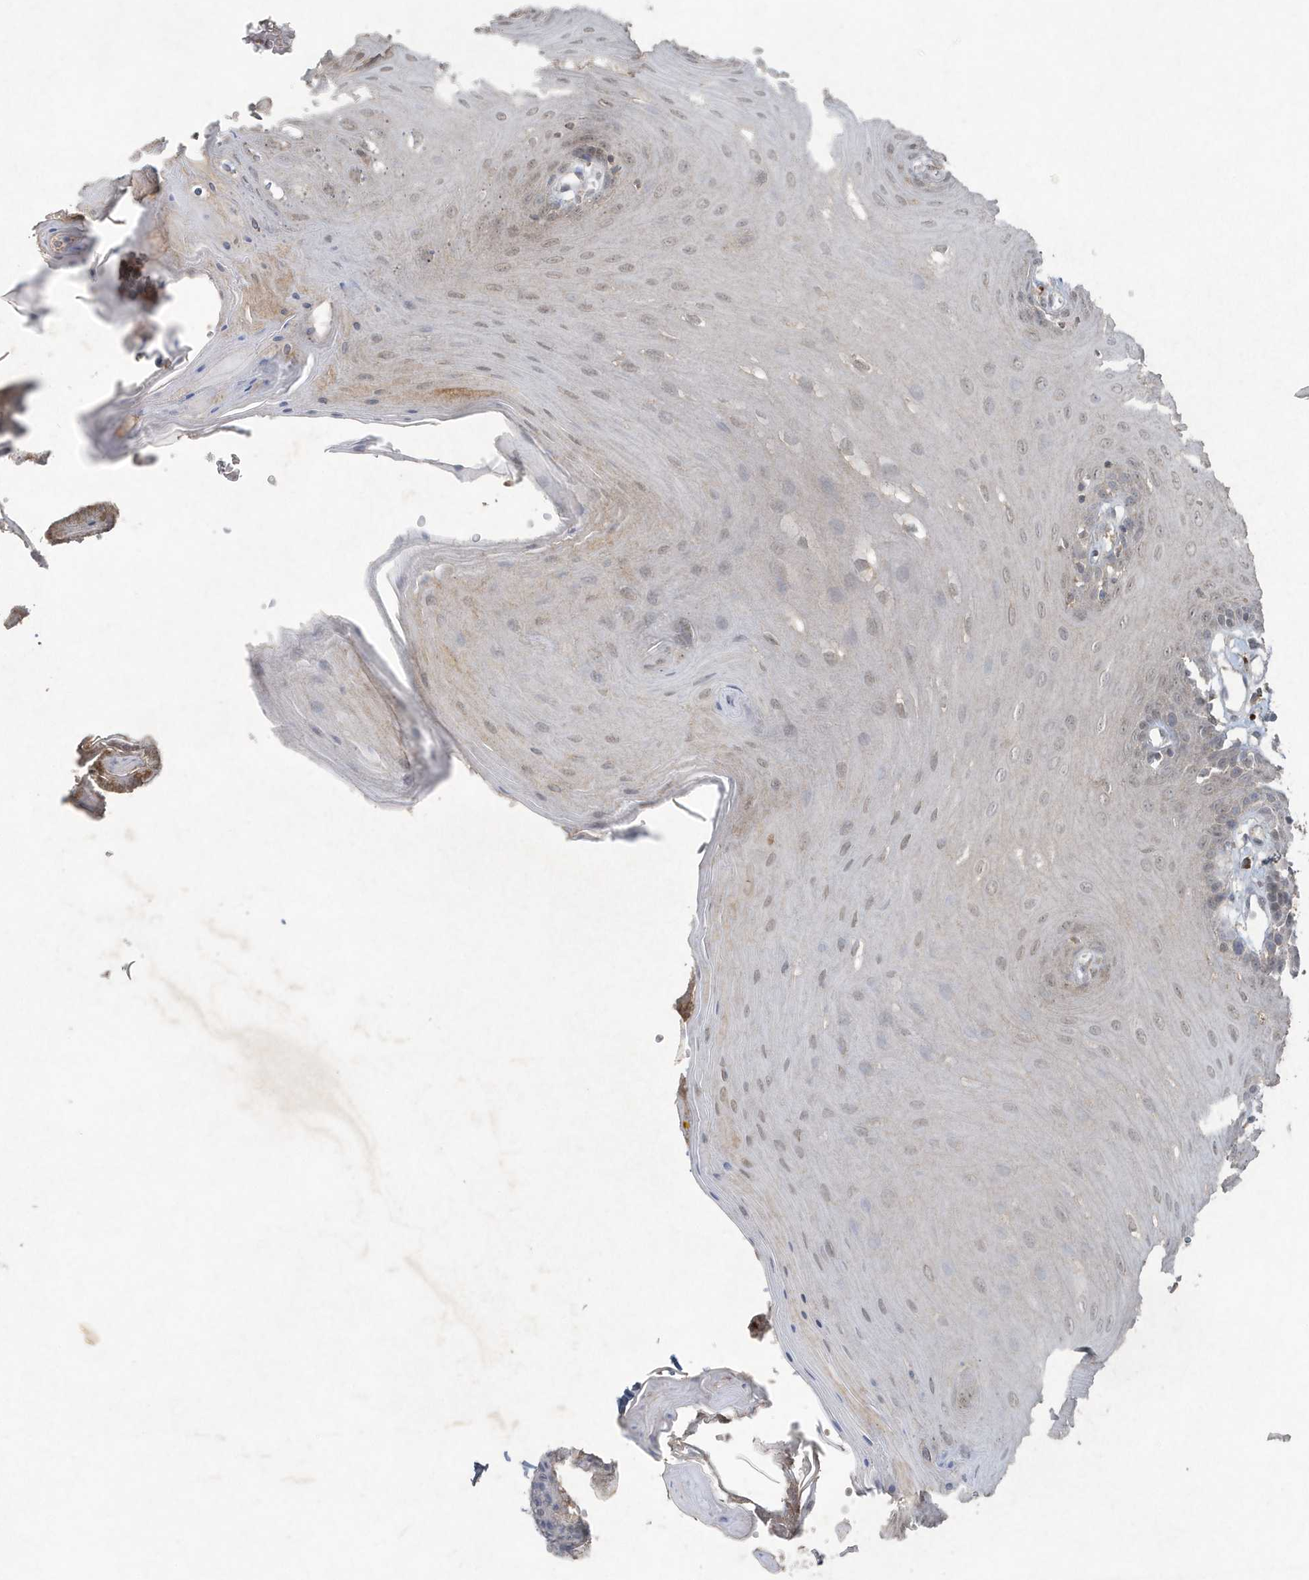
{"staining": {"intensity": "weak", "quantity": "<25%", "location": "cytoplasmic/membranous"}, "tissue": "oral mucosa", "cell_type": "Squamous epithelial cells", "image_type": "normal", "snomed": [{"axis": "morphology", "description": "Normal tissue, NOS"}, {"axis": "morphology", "description": "Squamous cell carcinoma, NOS"}, {"axis": "topography", "description": "Skeletal muscle"}, {"axis": "topography", "description": "Oral tissue"}, {"axis": "topography", "description": "Salivary gland"}, {"axis": "topography", "description": "Head-Neck"}], "caption": "Immunohistochemical staining of unremarkable oral mucosa shows no significant staining in squamous epithelial cells.", "gene": "C1RL", "patient": {"sex": "male", "age": 54}}